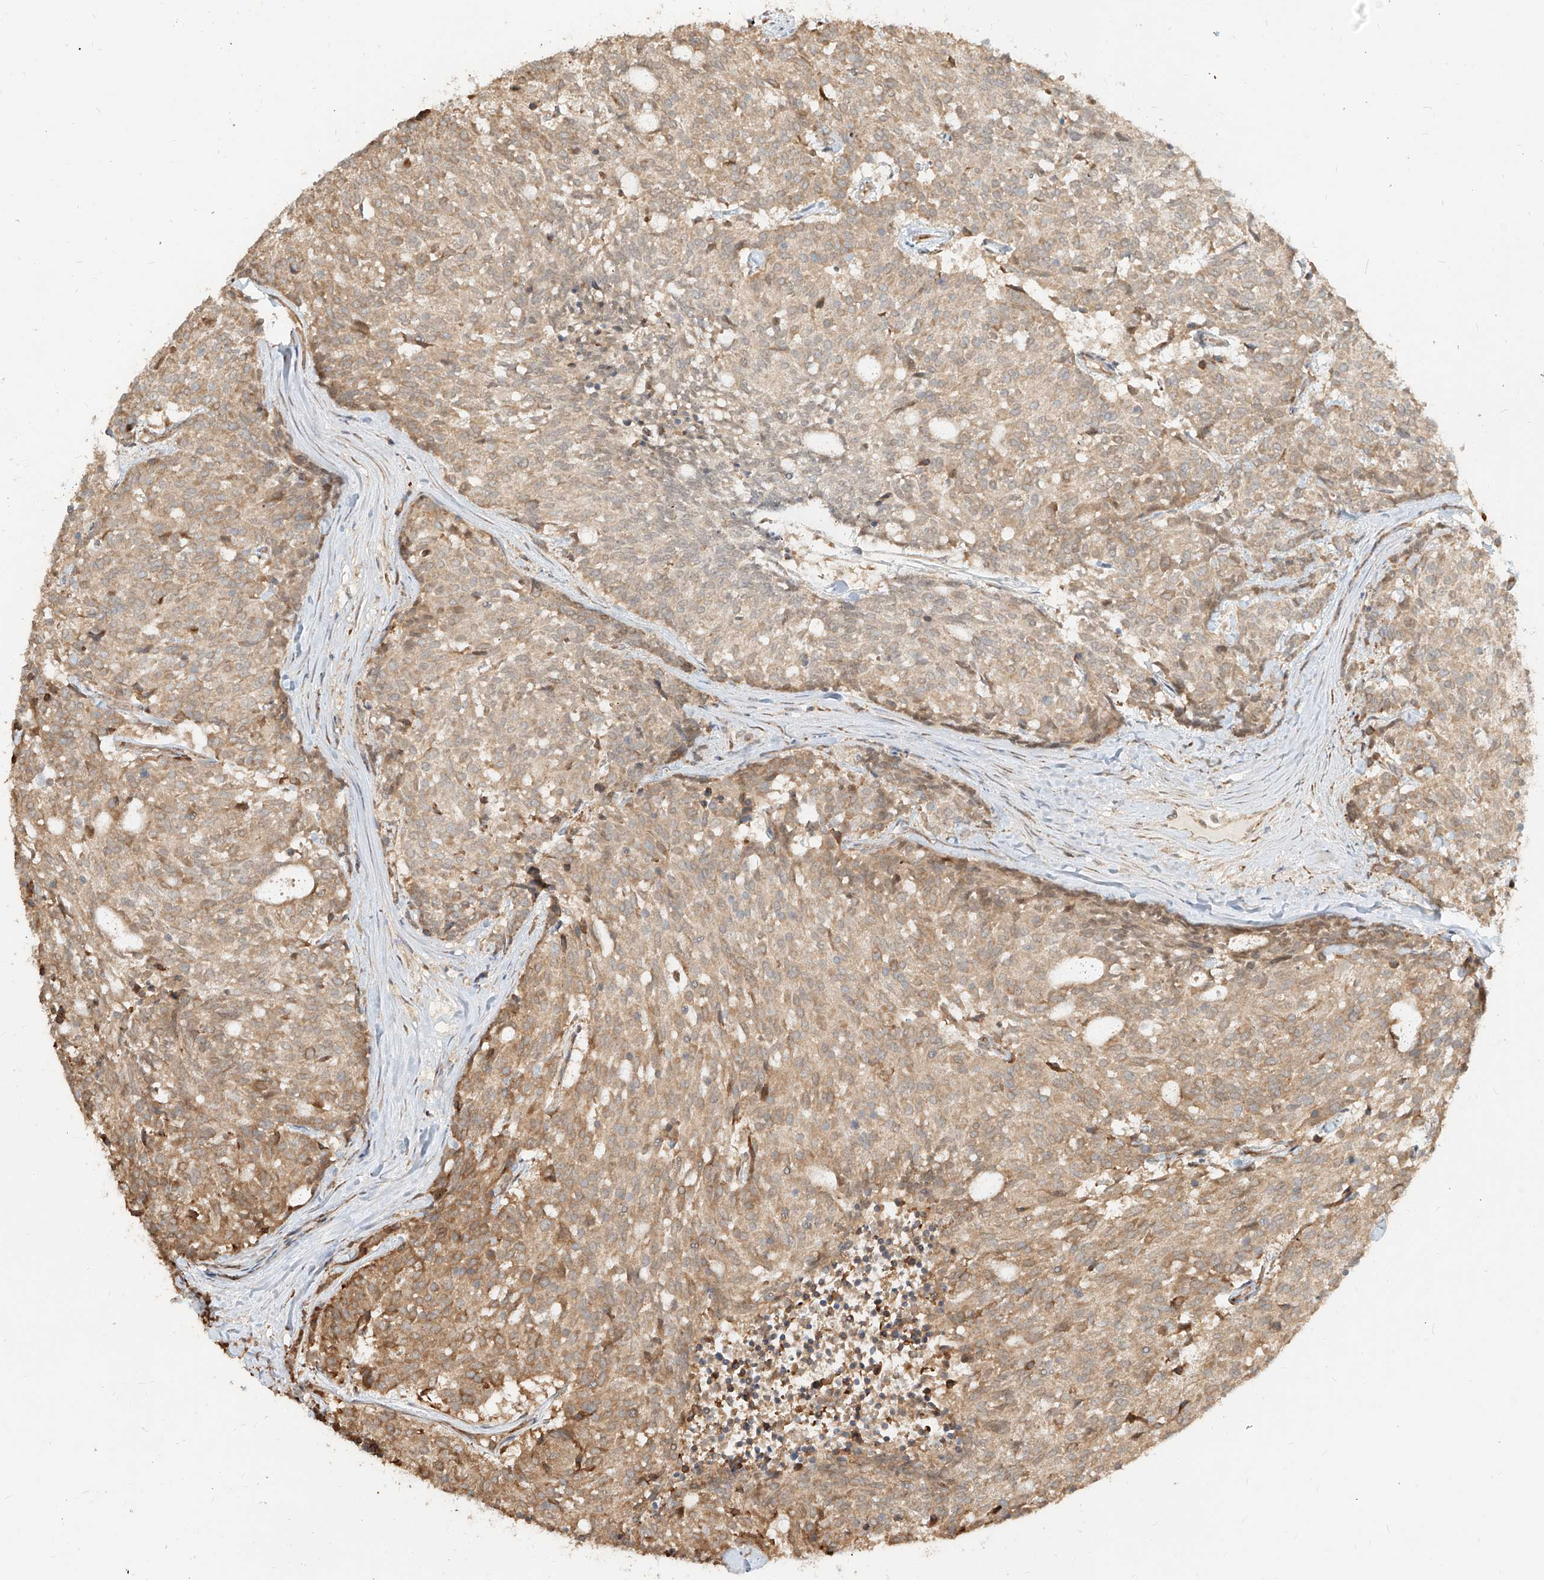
{"staining": {"intensity": "moderate", "quantity": "<25%", "location": "cytoplasmic/membranous"}, "tissue": "carcinoid", "cell_type": "Tumor cells", "image_type": "cancer", "snomed": [{"axis": "morphology", "description": "Carcinoid, malignant, NOS"}, {"axis": "topography", "description": "Pancreas"}], "caption": "IHC histopathology image of neoplastic tissue: carcinoid stained using IHC reveals low levels of moderate protein expression localized specifically in the cytoplasmic/membranous of tumor cells, appearing as a cytoplasmic/membranous brown color.", "gene": "UBE2K", "patient": {"sex": "female", "age": 54}}